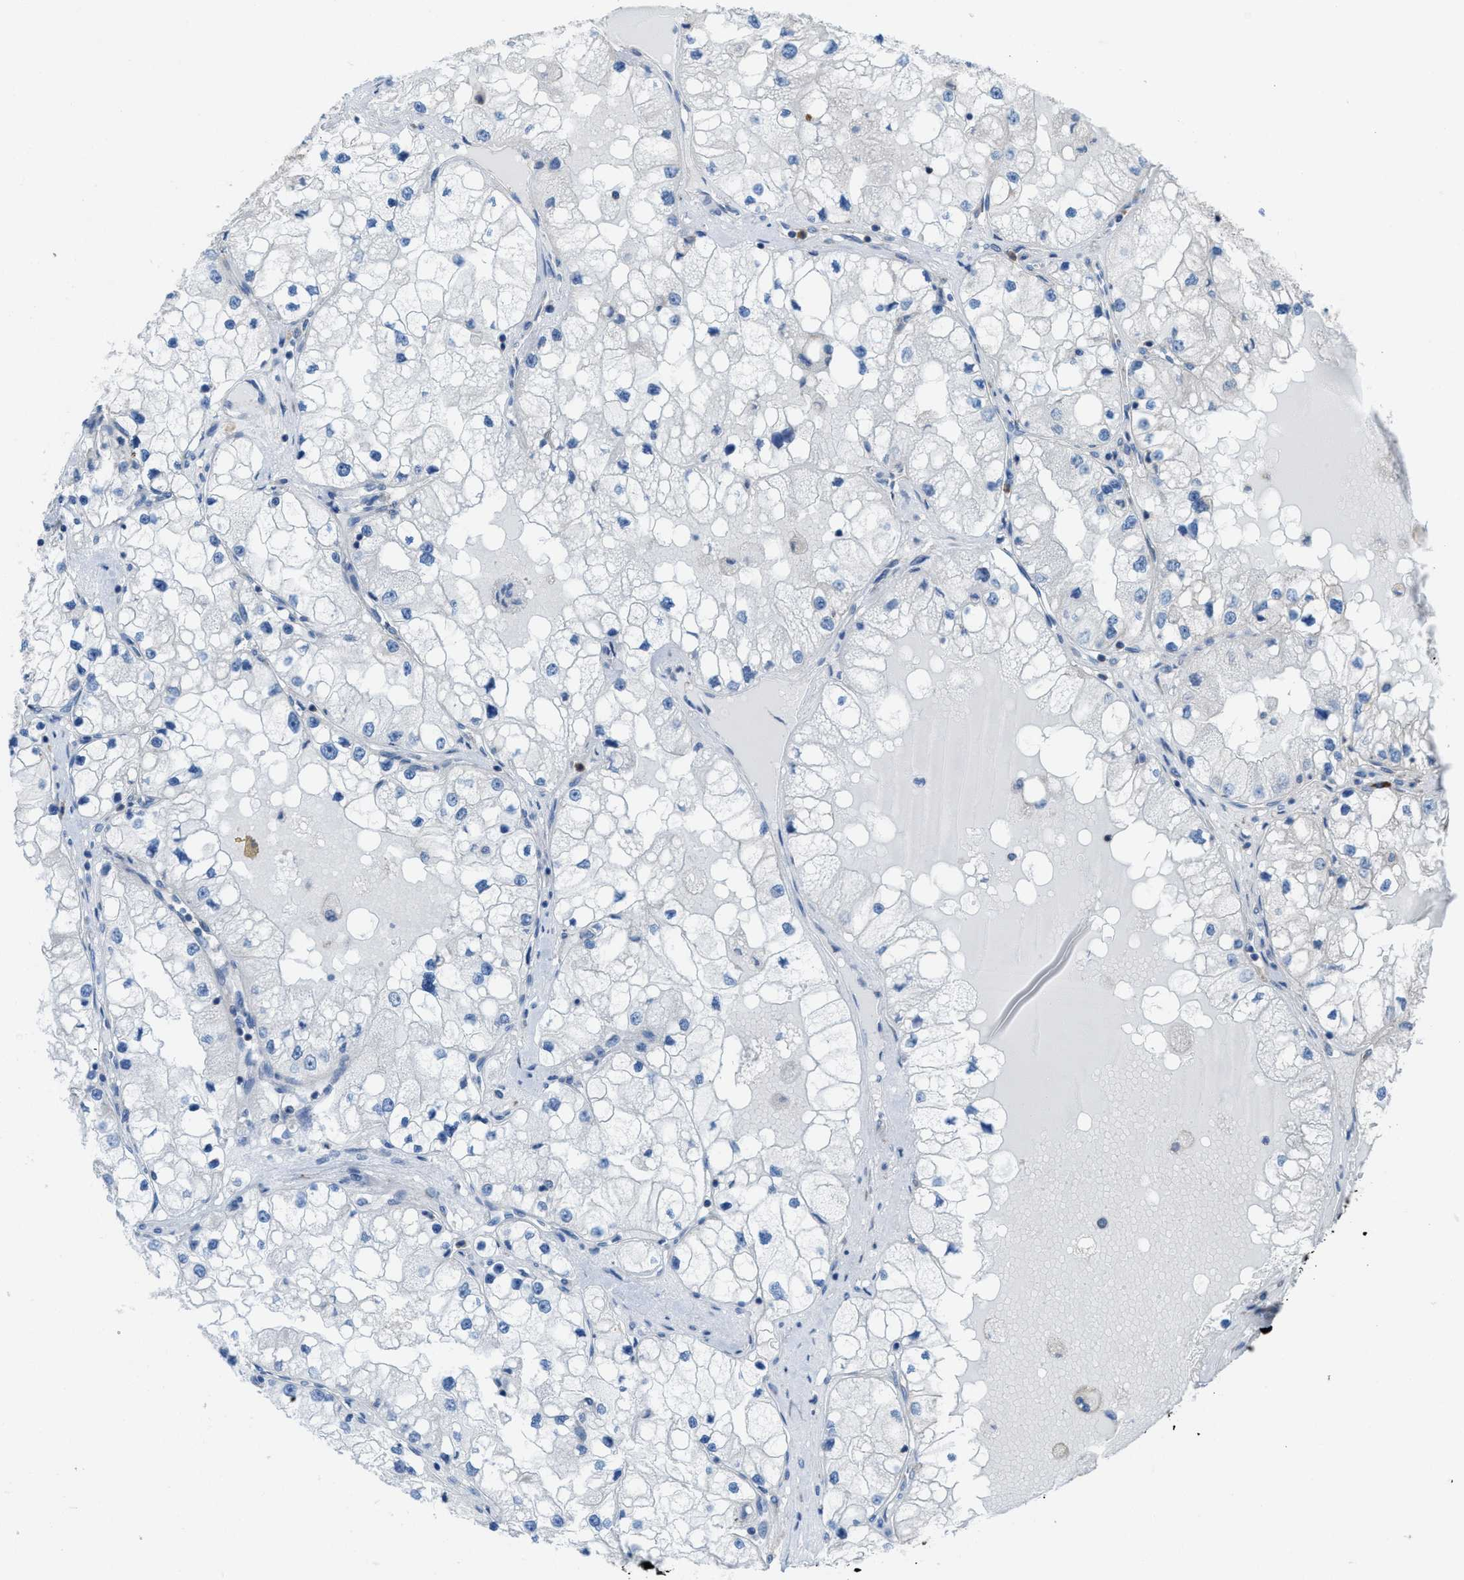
{"staining": {"intensity": "negative", "quantity": "none", "location": "none"}, "tissue": "renal cancer", "cell_type": "Tumor cells", "image_type": "cancer", "snomed": [{"axis": "morphology", "description": "Adenocarcinoma, NOS"}, {"axis": "topography", "description": "Kidney"}], "caption": "High magnification brightfield microscopy of adenocarcinoma (renal) stained with DAB (brown) and counterstained with hematoxylin (blue): tumor cells show no significant staining.", "gene": "PLAA", "patient": {"sex": "male", "age": 68}}